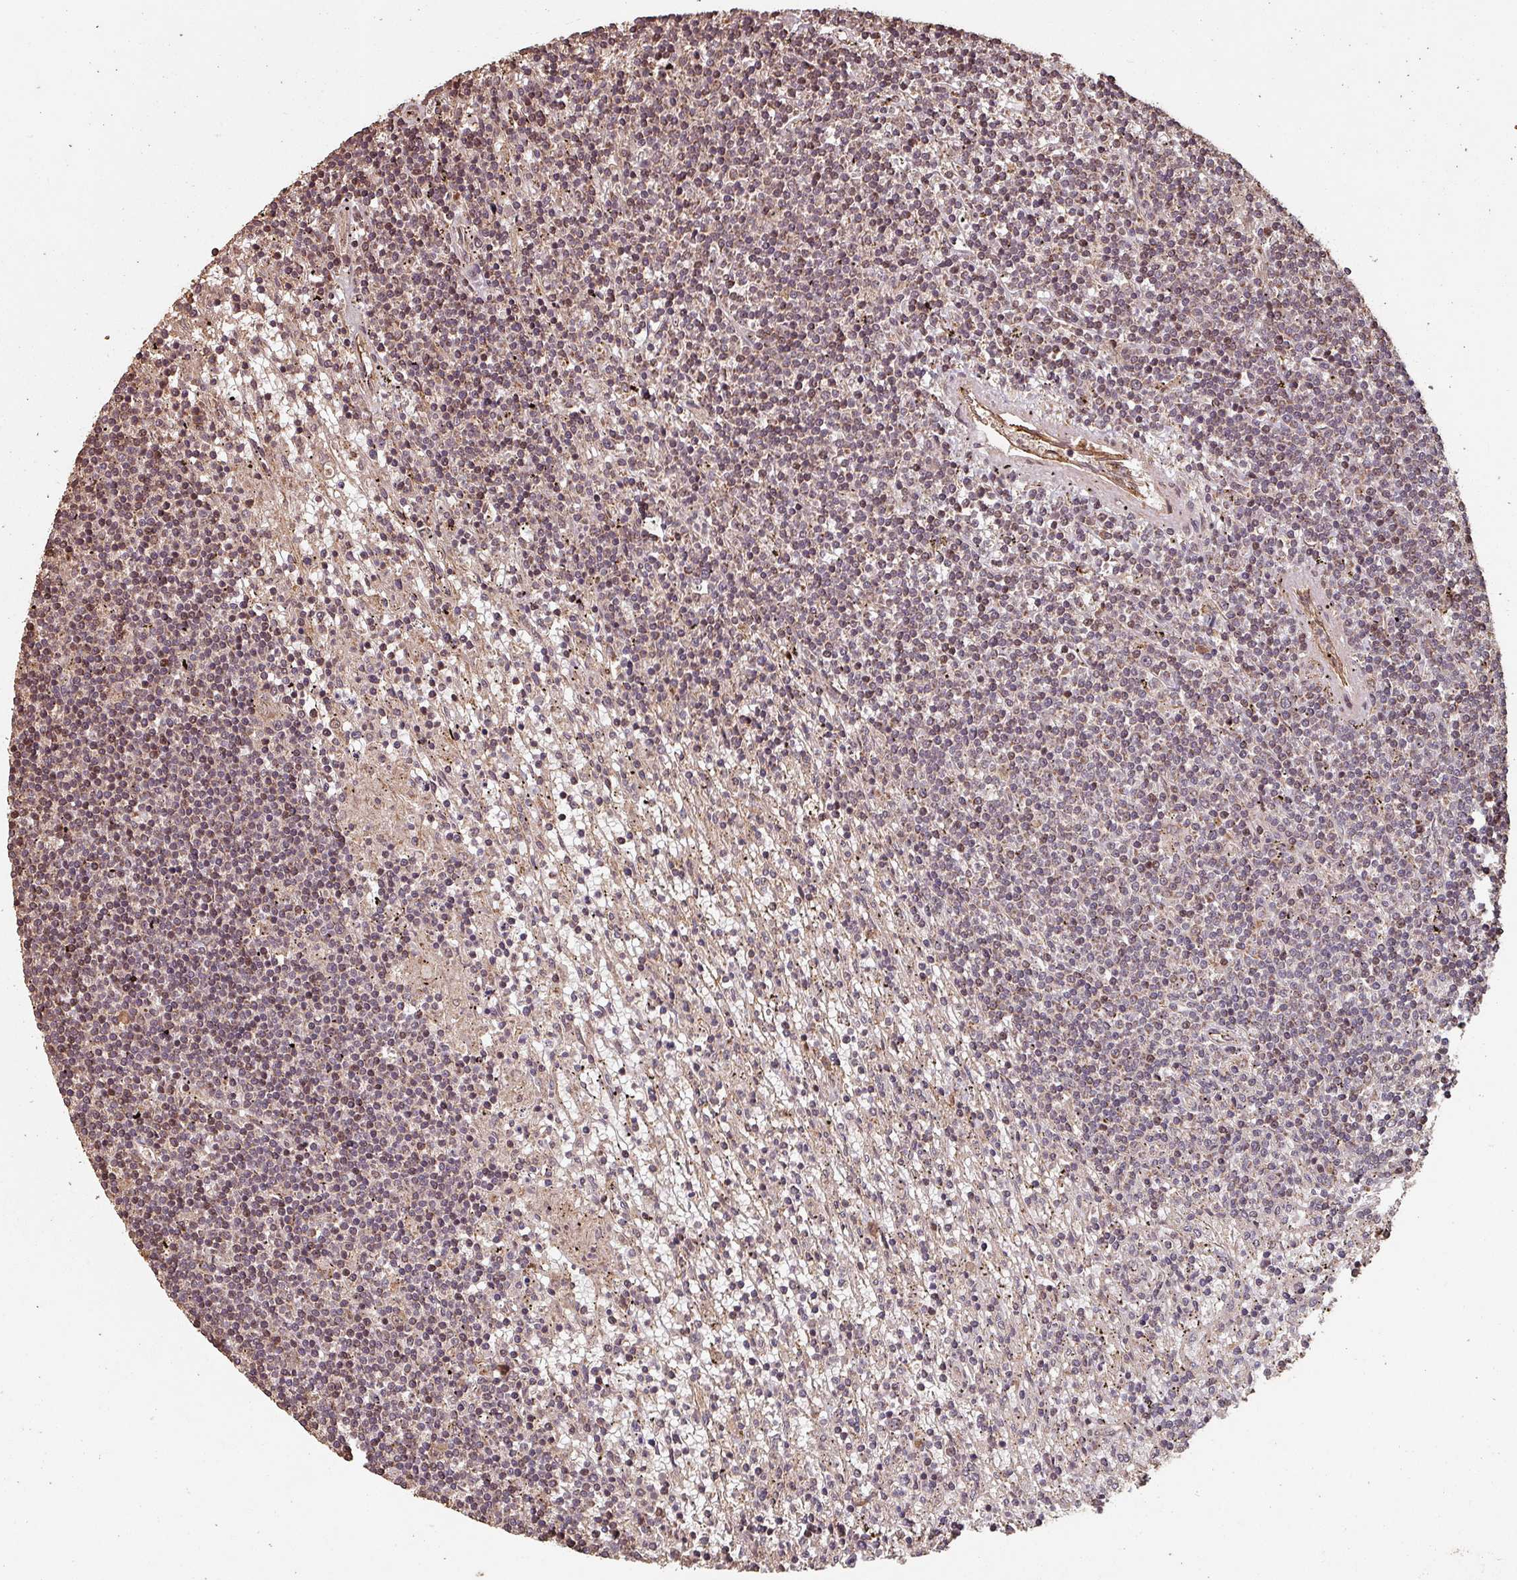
{"staining": {"intensity": "weak", "quantity": "25%-75%", "location": "nuclear"}, "tissue": "lymphoma", "cell_type": "Tumor cells", "image_type": "cancer", "snomed": [{"axis": "morphology", "description": "Malignant lymphoma, non-Hodgkin's type, Low grade"}, {"axis": "topography", "description": "Spleen"}], "caption": "Immunohistochemistry of lymphoma exhibits low levels of weak nuclear expression in about 25%-75% of tumor cells. (Stains: DAB (3,3'-diaminobenzidine) in brown, nuclei in blue, Microscopy: brightfield microscopy at high magnification).", "gene": "EID1", "patient": {"sex": "male", "age": 76}}